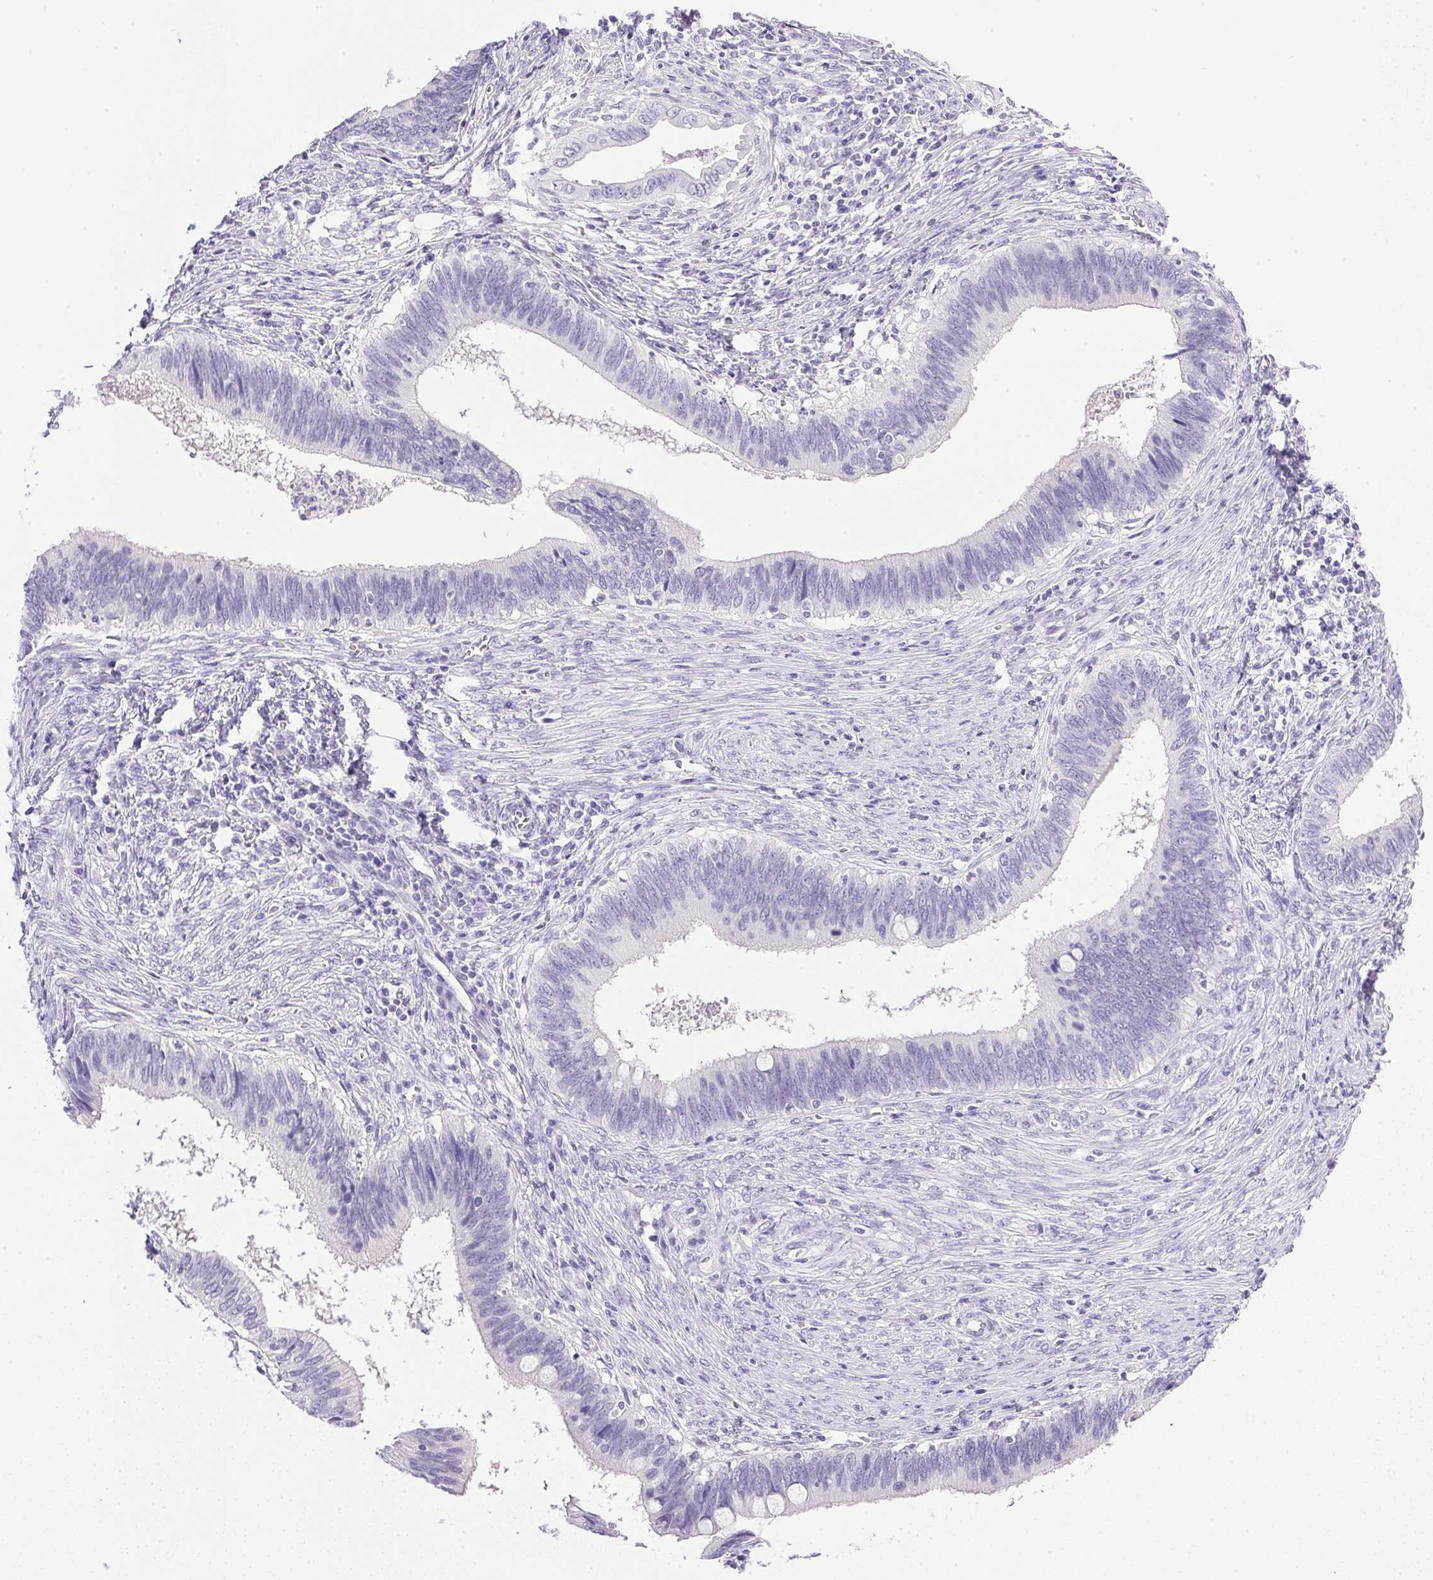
{"staining": {"intensity": "negative", "quantity": "none", "location": "none"}, "tissue": "cervical cancer", "cell_type": "Tumor cells", "image_type": "cancer", "snomed": [{"axis": "morphology", "description": "Adenocarcinoma, NOS"}, {"axis": "topography", "description": "Cervix"}], "caption": "Immunohistochemistry (IHC) photomicrograph of human cervical cancer (adenocarcinoma) stained for a protein (brown), which exhibits no expression in tumor cells.", "gene": "ATP6V0A4", "patient": {"sex": "female", "age": 42}}